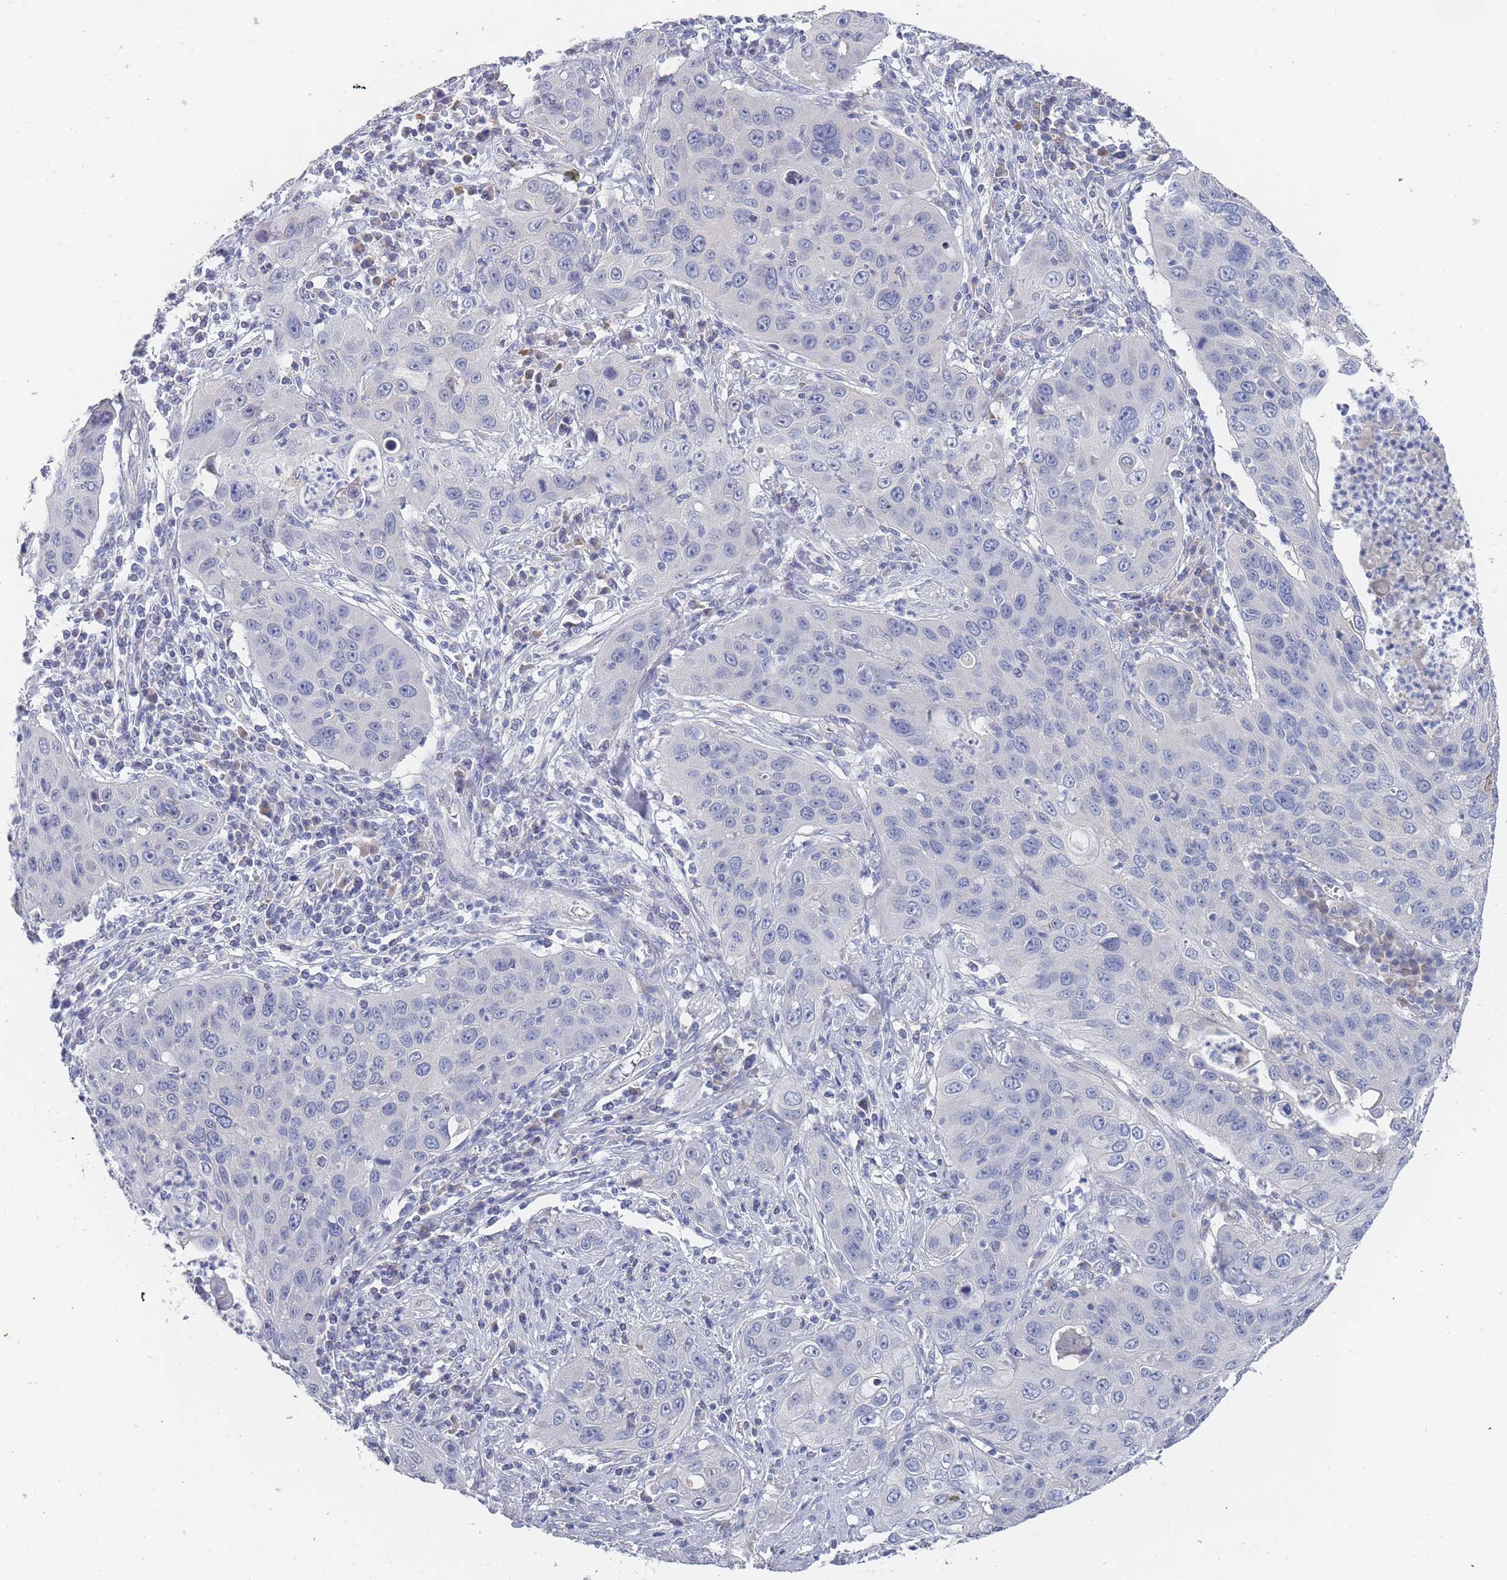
{"staining": {"intensity": "negative", "quantity": "none", "location": "none"}, "tissue": "cervical cancer", "cell_type": "Tumor cells", "image_type": "cancer", "snomed": [{"axis": "morphology", "description": "Squamous cell carcinoma, NOS"}, {"axis": "topography", "description": "Cervix"}], "caption": "Squamous cell carcinoma (cervical) was stained to show a protein in brown. There is no significant staining in tumor cells. (DAB immunohistochemistry with hematoxylin counter stain).", "gene": "ACAD11", "patient": {"sex": "female", "age": 36}}